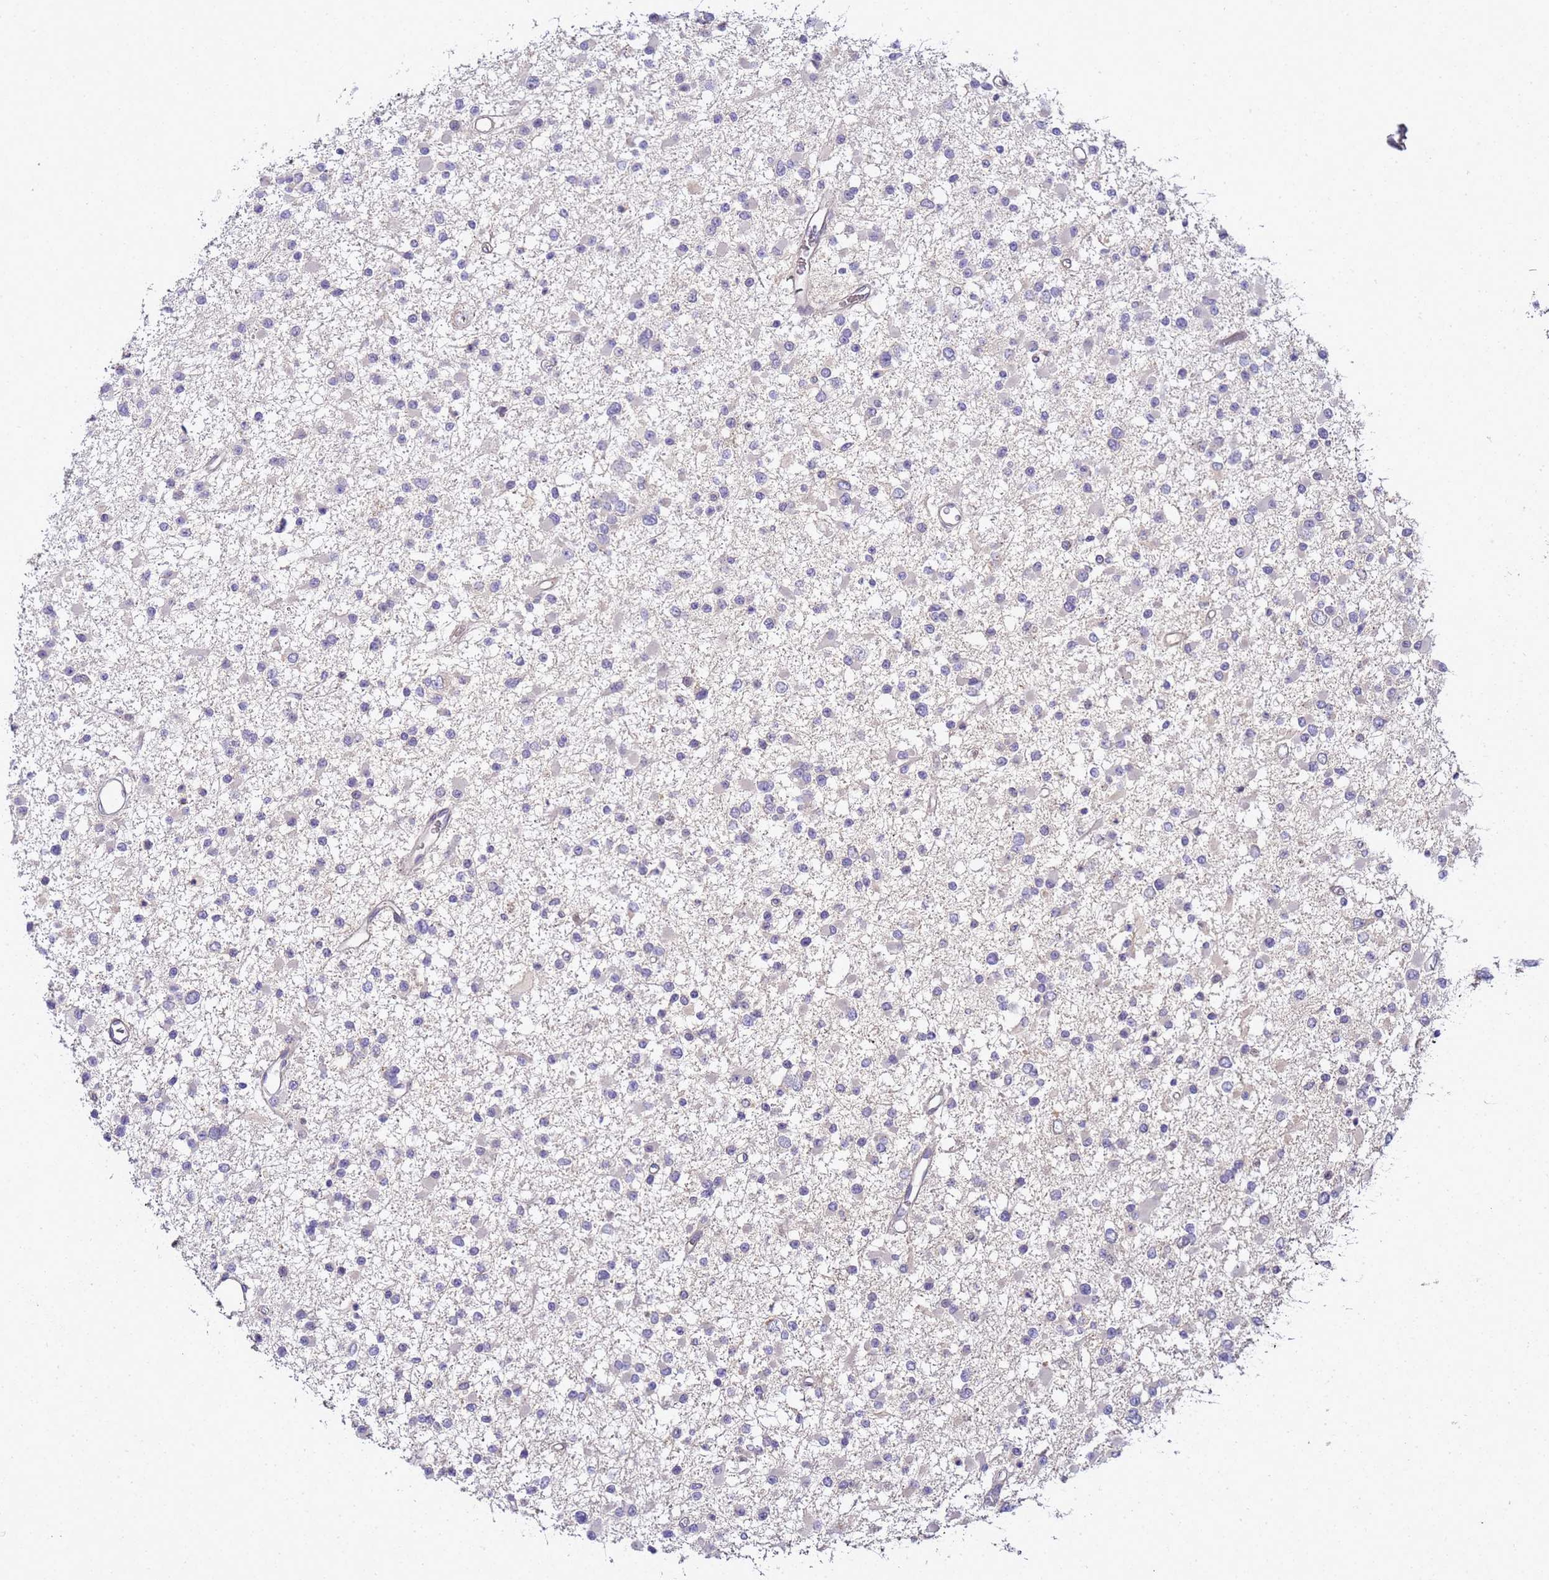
{"staining": {"intensity": "negative", "quantity": "none", "location": "none"}, "tissue": "glioma", "cell_type": "Tumor cells", "image_type": "cancer", "snomed": [{"axis": "morphology", "description": "Glioma, malignant, Low grade"}, {"axis": "topography", "description": "Brain"}], "caption": "Immunohistochemistry (IHC) of human malignant low-grade glioma reveals no positivity in tumor cells.", "gene": "TBCD", "patient": {"sex": "female", "age": 22}}